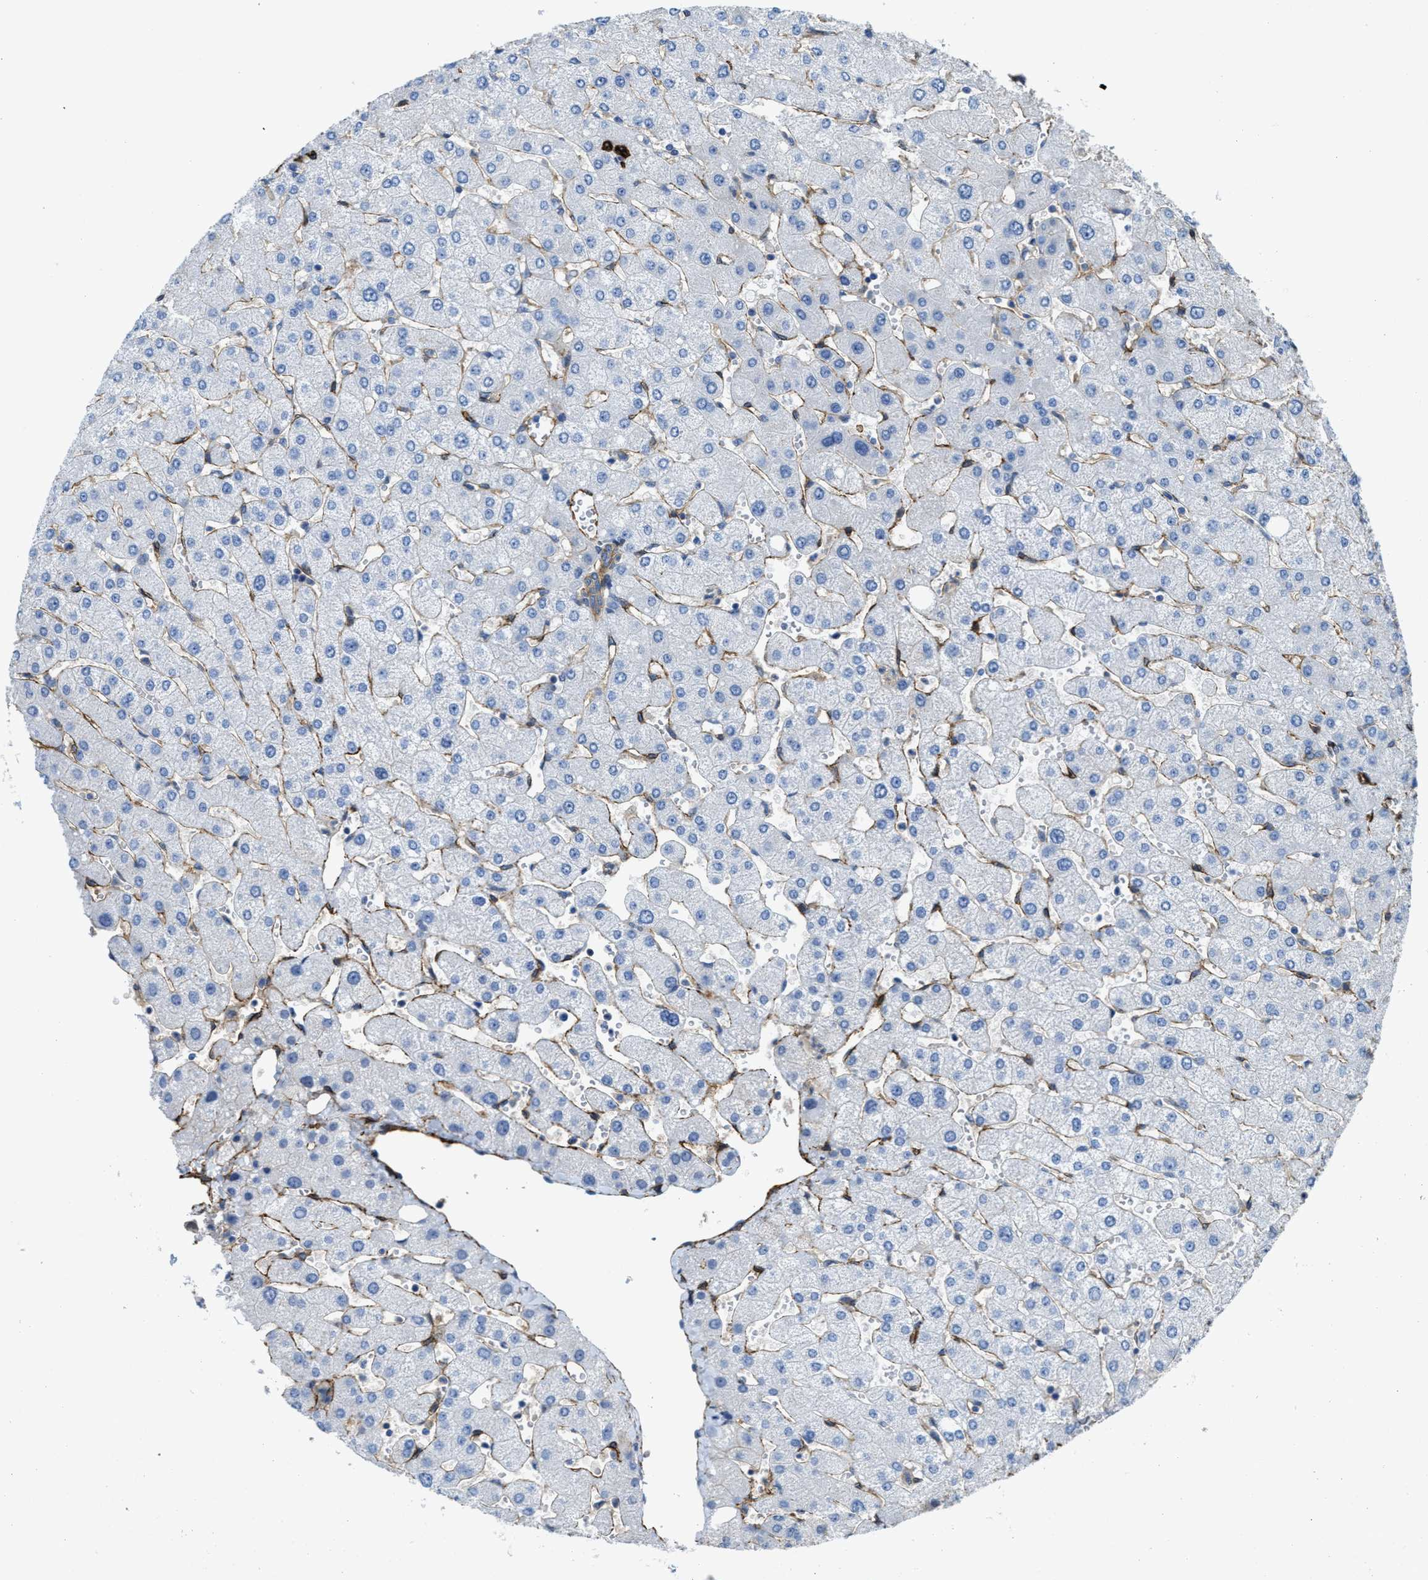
{"staining": {"intensity": "weak", "quantity": ">75%", "location": "cytoplasmic/membranous"}, "tissue": "liver", "cell_type": "Cholangiocytes", "image_type": "normal", "snomed": [{"axis": "morphology", "description": "Normal tissue, NOS"}, {"axis": "topography", "description": "Liver"}], "caption": "IHC (DAB) staining of unremarkable liver demonstrates weak cytoplasmic/membranous protein expression in approximately >75% of cholangiocytes.", "gene": "NAB1", "patient": {"sex": "male", "age": 55}}